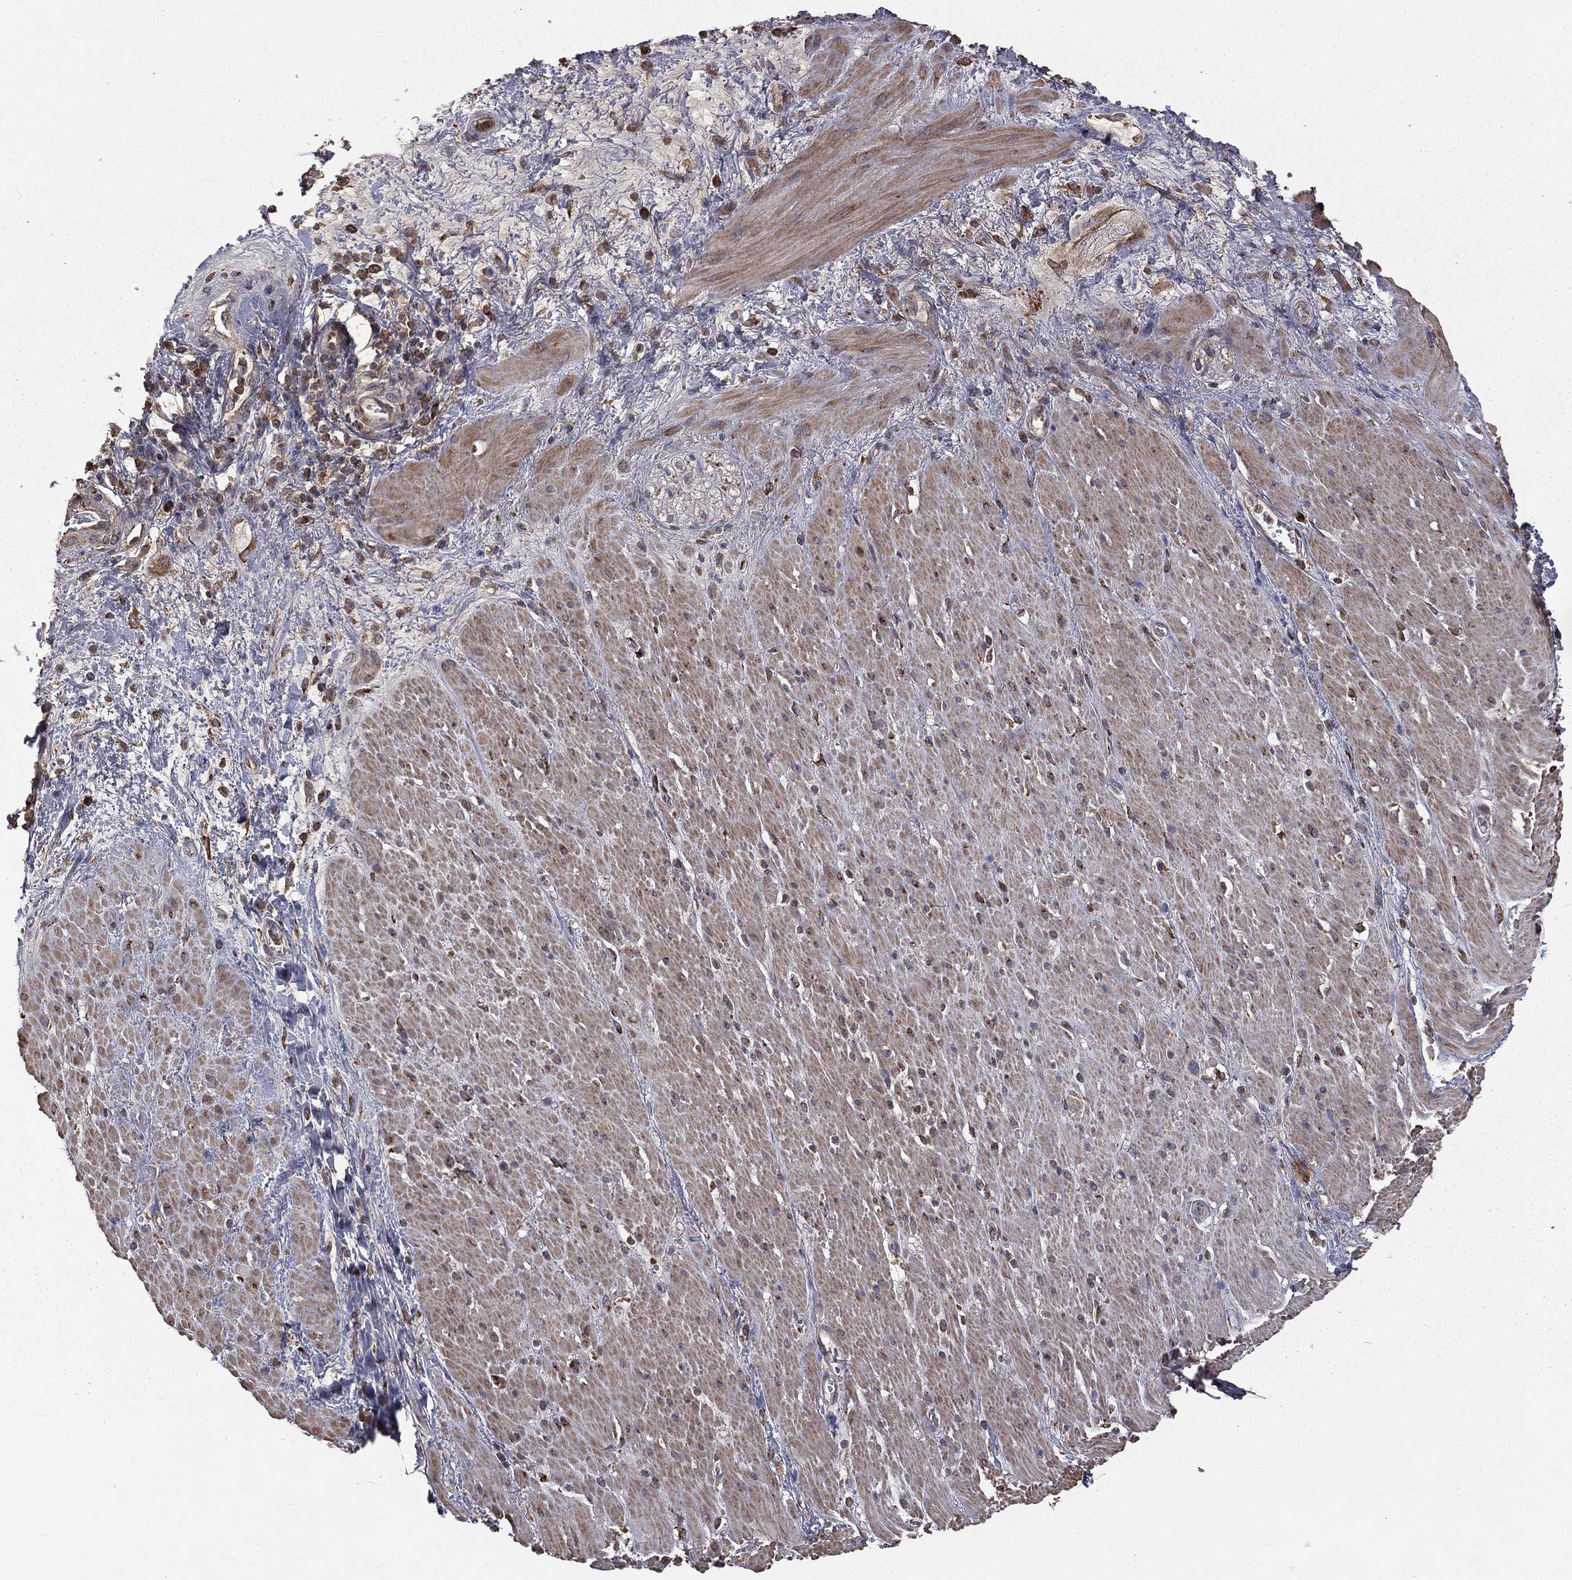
{"staining": {"intensity": "weak", "quantity": "25%-75%", "location": "cytoplasmic/membranous"}, "tissue": "smooth muscle", "cell_type": "Smooth muscle cells", "image_type": "normal", "snomed": [{"axis": "morphology", "description": "Normal tissue, NOS"}, {"axis": "topography", "description": "Soft tissue"}, {"axis": "topography", "description": "Smooth muscle"}], "caption": "Brown immunohistochemical staining in unremarkable human smooth muscle reveals weak cytoplasmic/membranous staining in about 25%-75% of smooth muscle cells. The staining was performed using DAB to visualize the protein expression in brown, while the nuclei were stained in blue with hematoxylin (Magnification: 20x).", "gene": "OLFML1", "patient": {"sex": "male", "age": 72}}